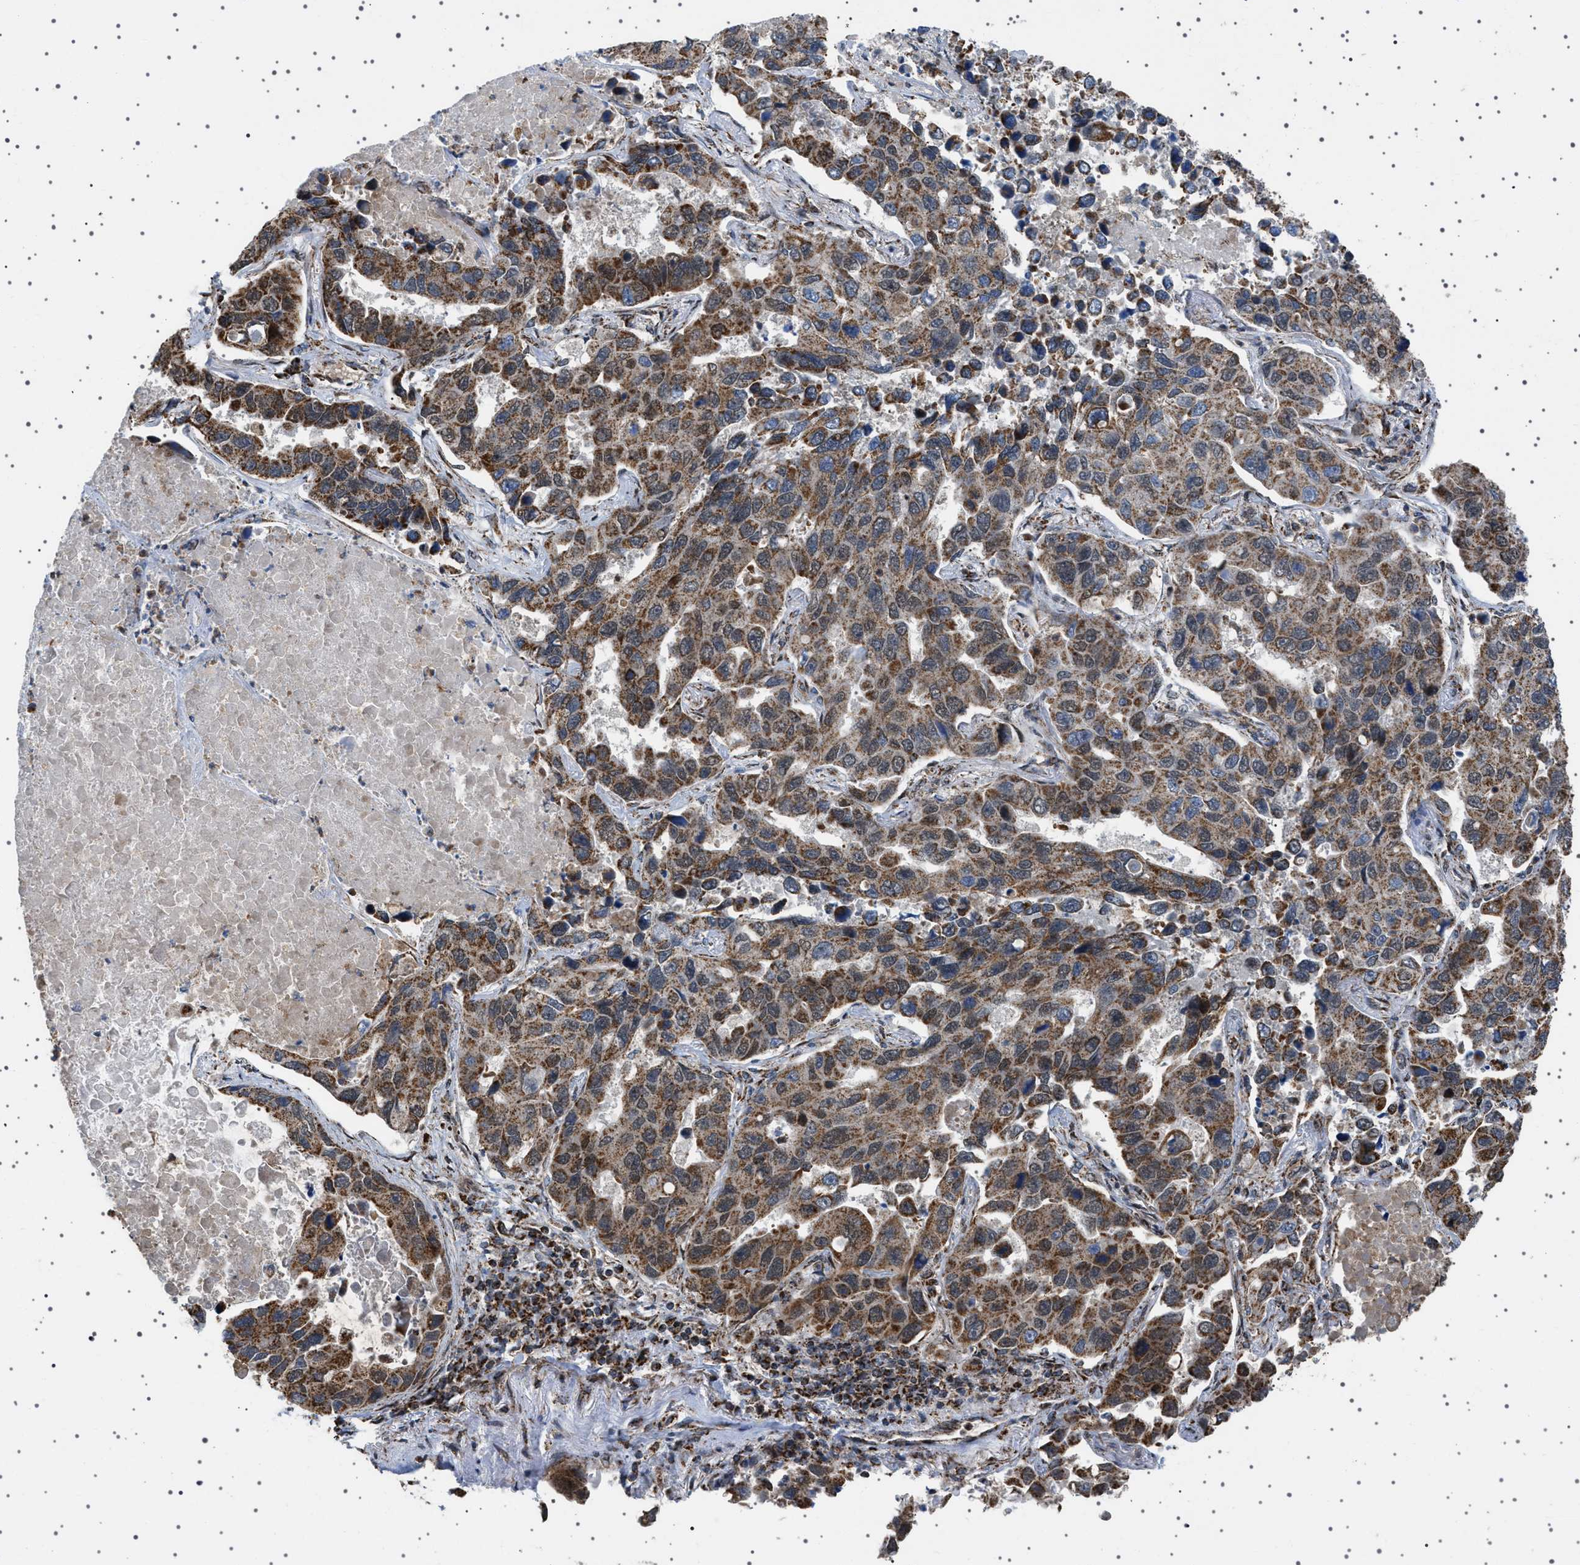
{"staining": {"intensity": "moderate", "quantity": ">75%", "location": "cytoplasmic/membranous"}, "tissue": "lung cancer", "cell_type": "Tumor cells", "image_type": "cancer", "snomed": [{"axis": "morphology", "description": "Adenocarcinoma, NOS"}, {"axis": "topography", "description": "Lung"}], "caption": "IHC histopathology image of neoplastic tissue: human lung adenocarcinoma stained using immunohistochemistry shows medium levels of moderate protein expression localized specifically in the cytoplasmic/membranous of tumor cells, appearing as a cytoplasmic/membranous brown color.", "gene": "MELK", "patient": {"sex": "male", "age": 64}}